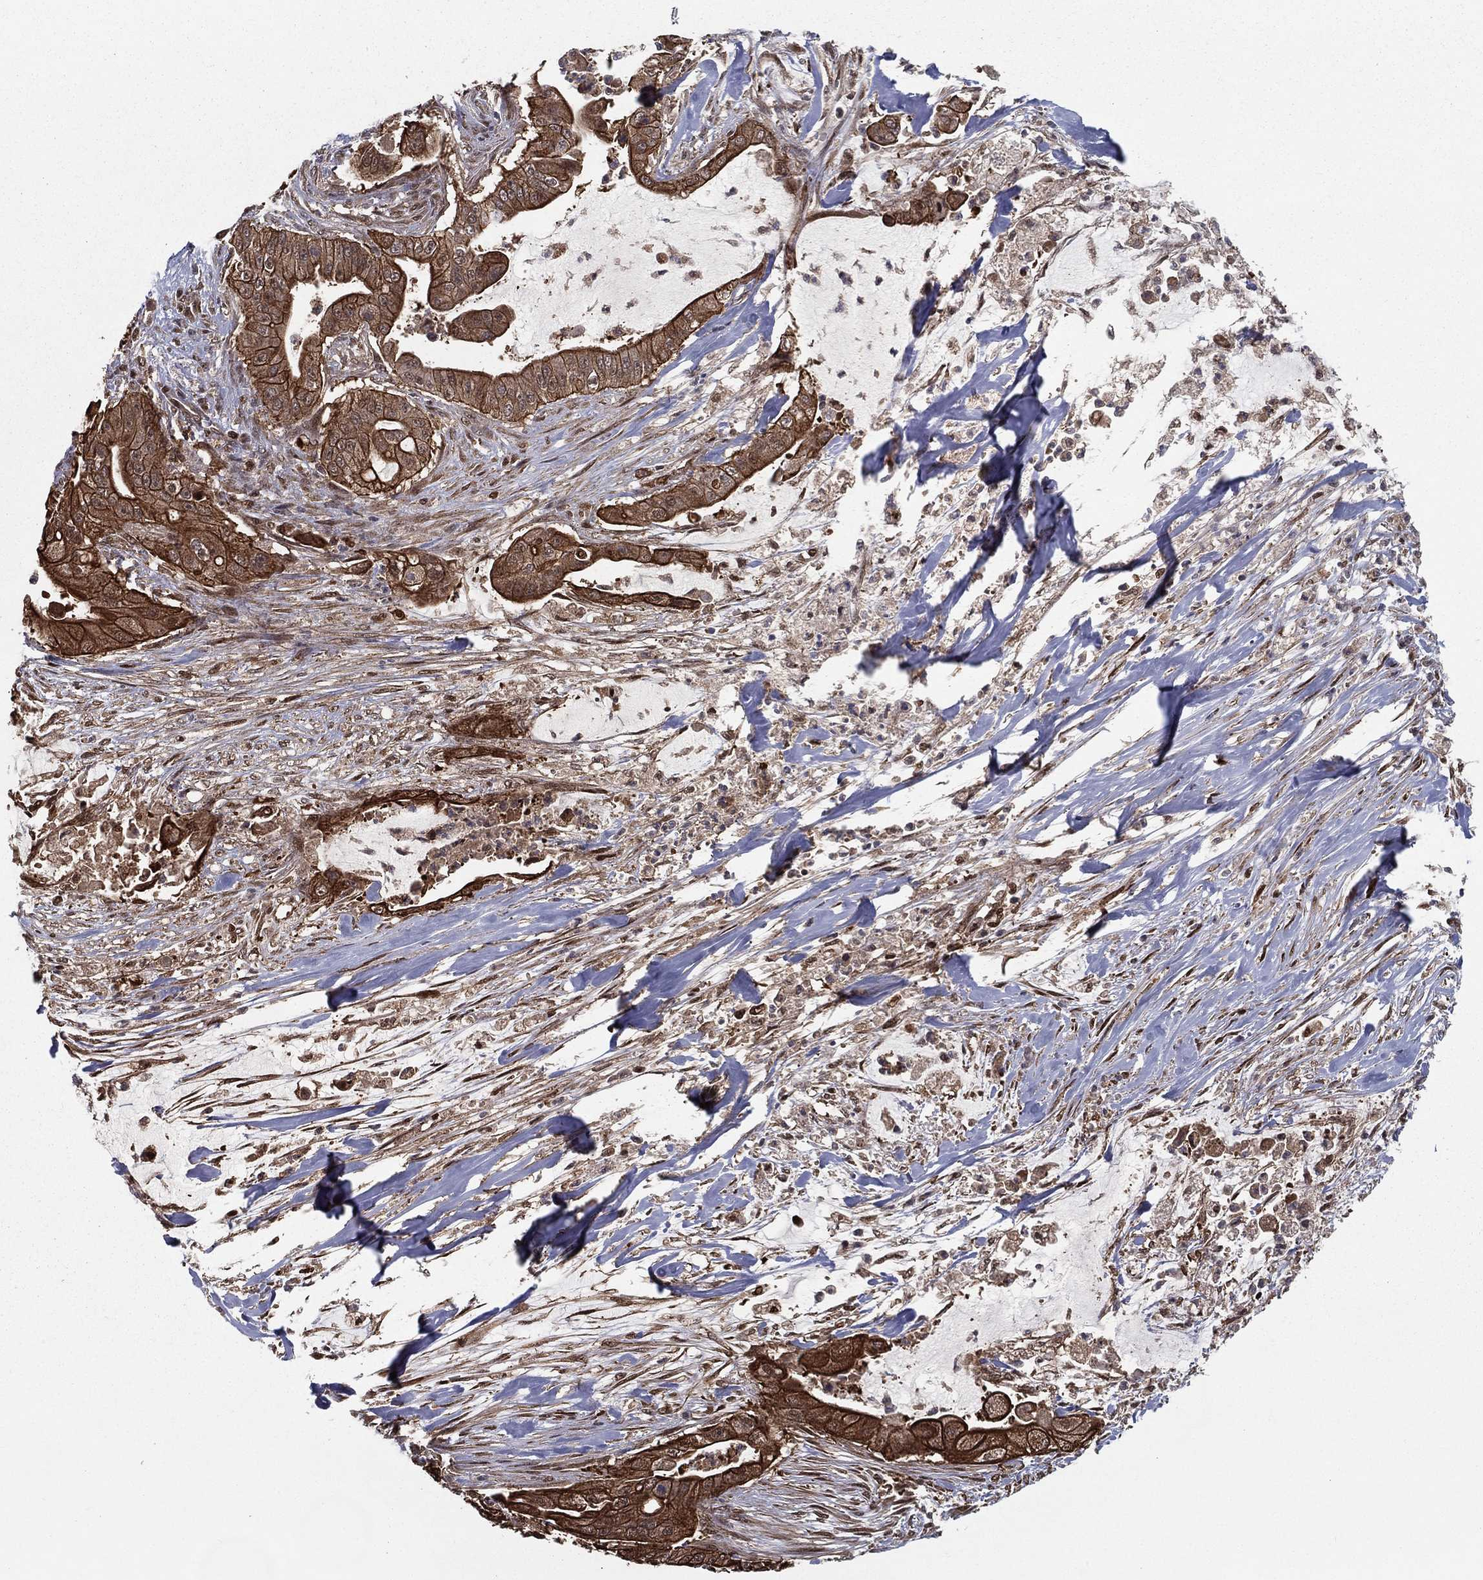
{"staining": {"intensity": "strong", "quantity": ">75%", "location": "cytoplasmic/membranous"}, "tissue": "pancreatic cancer", "cell_type": "Tumor cells", "image_type": "cancer", "snomed": [{"axis": "morphology", "description": "Normal tissue, NOS"}, {"axis": "morphology", "description": "Inflammation, NOS"}, {"axis": "morphology", "description": "Adenocarcinoma, NOS"}, {"axis": "topography", "description": "Pancreas"}], "caption": "This photomicrograph shows adenocarcinoma (pancreatic) stained with immunohistochemistry to label a protein in brown. The cytoplasmic/membranous of tumor cells show strong positivity for the protein. Nuclei are counter-stained blue.", "gene": "SLC6A6", "patient": {"sex": "male", "age": 57}}